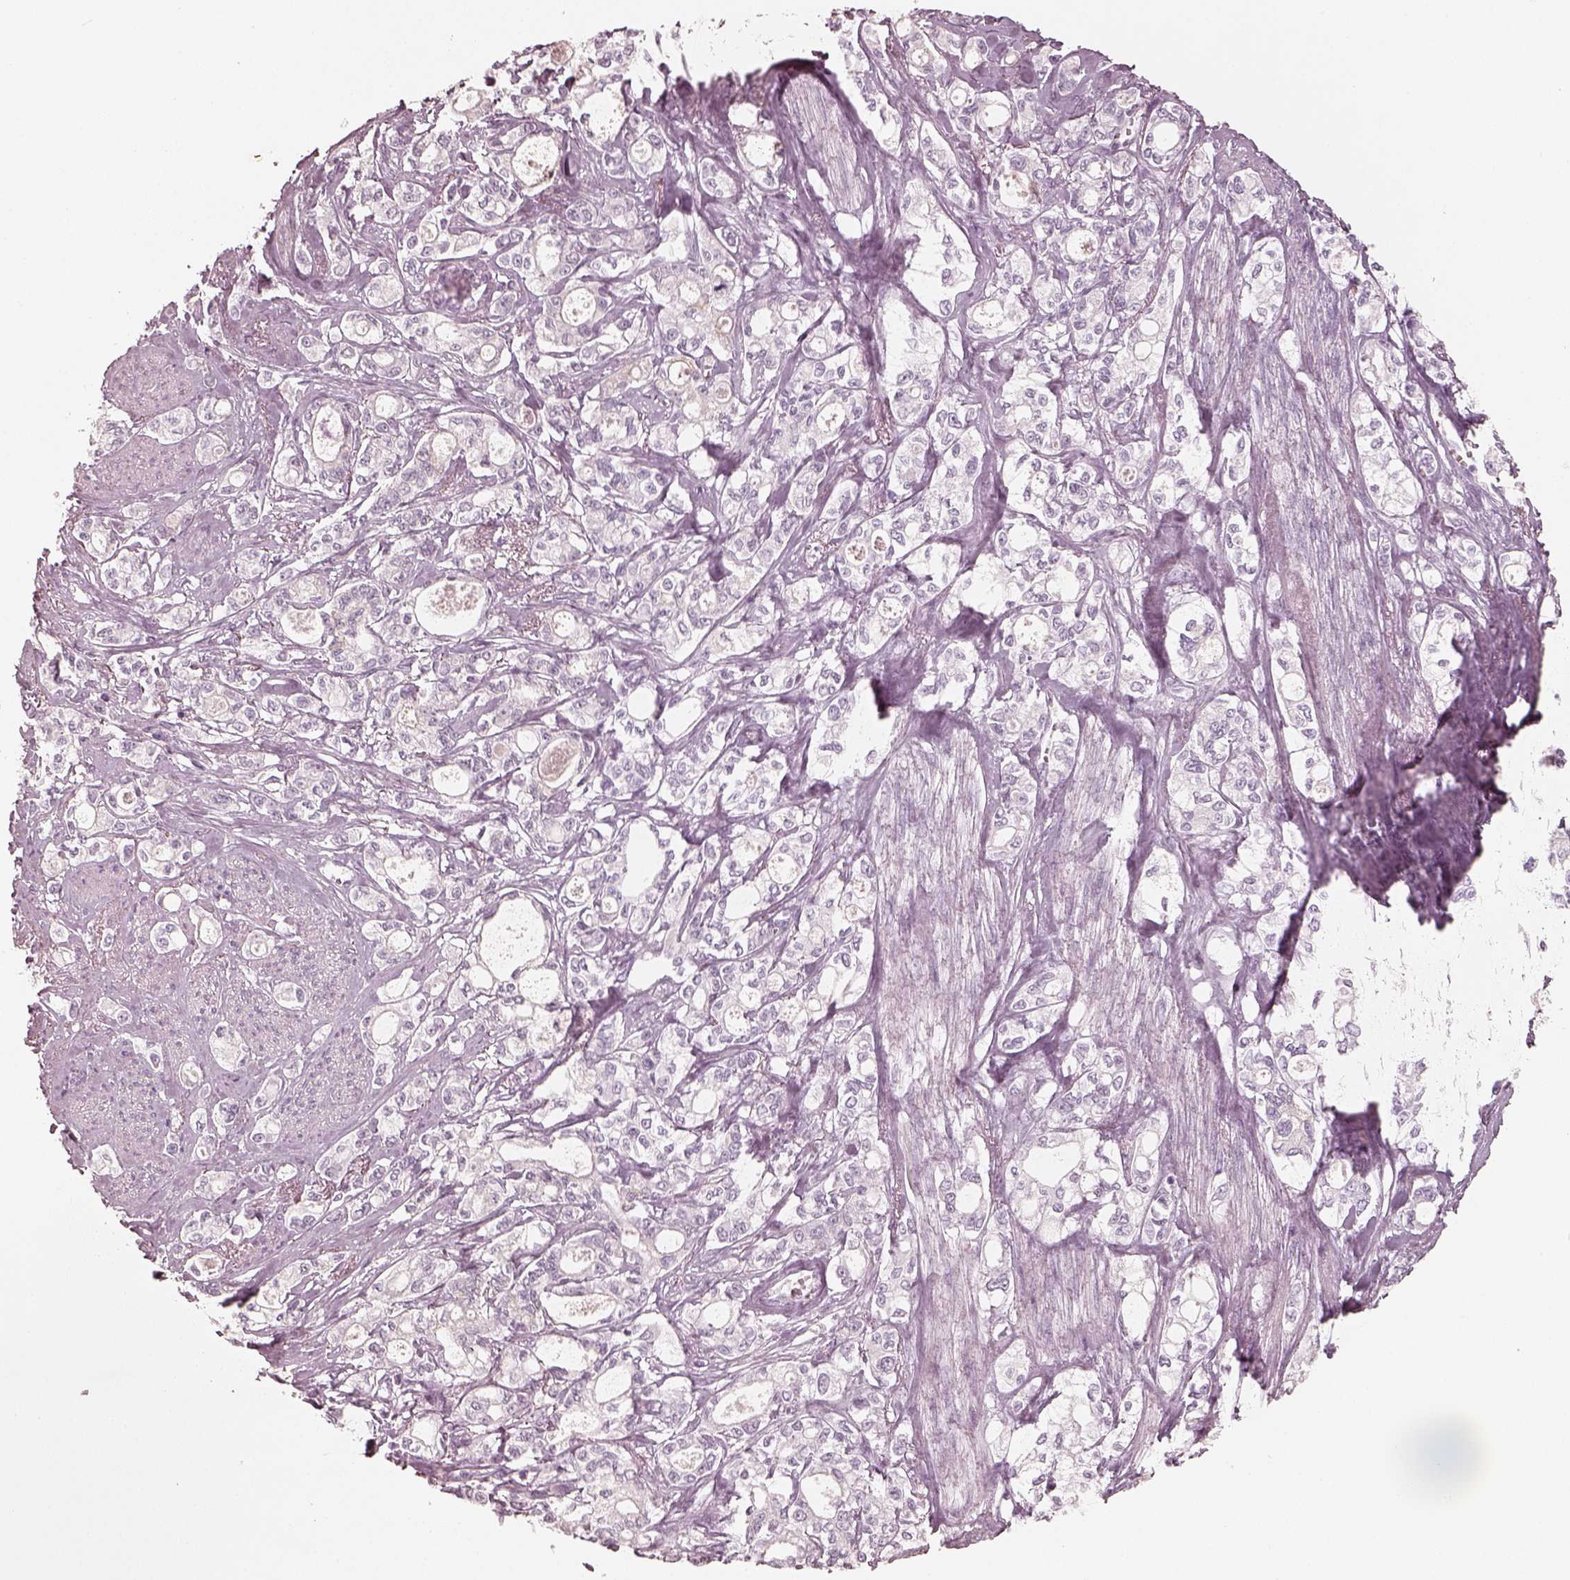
{"staining": {"intensity": "negative", "quantity": "none", "location": "none"}, "tissue": "stomach cancer", "cell_type": "Tumor cells", "image_type": "cancer", "snomed": [{"axis": "morphology", "description": "Adenocarcinoma, NOS"}, {"axis": "topography", "description": "Stomach"}], "caption": "Tumor cells are negative for brown protein staining in stomach adenocarcinoma. Nuclei are stained in blue.", "gene": "KRT82", "patient": {"sex": "male", "age": 63}}